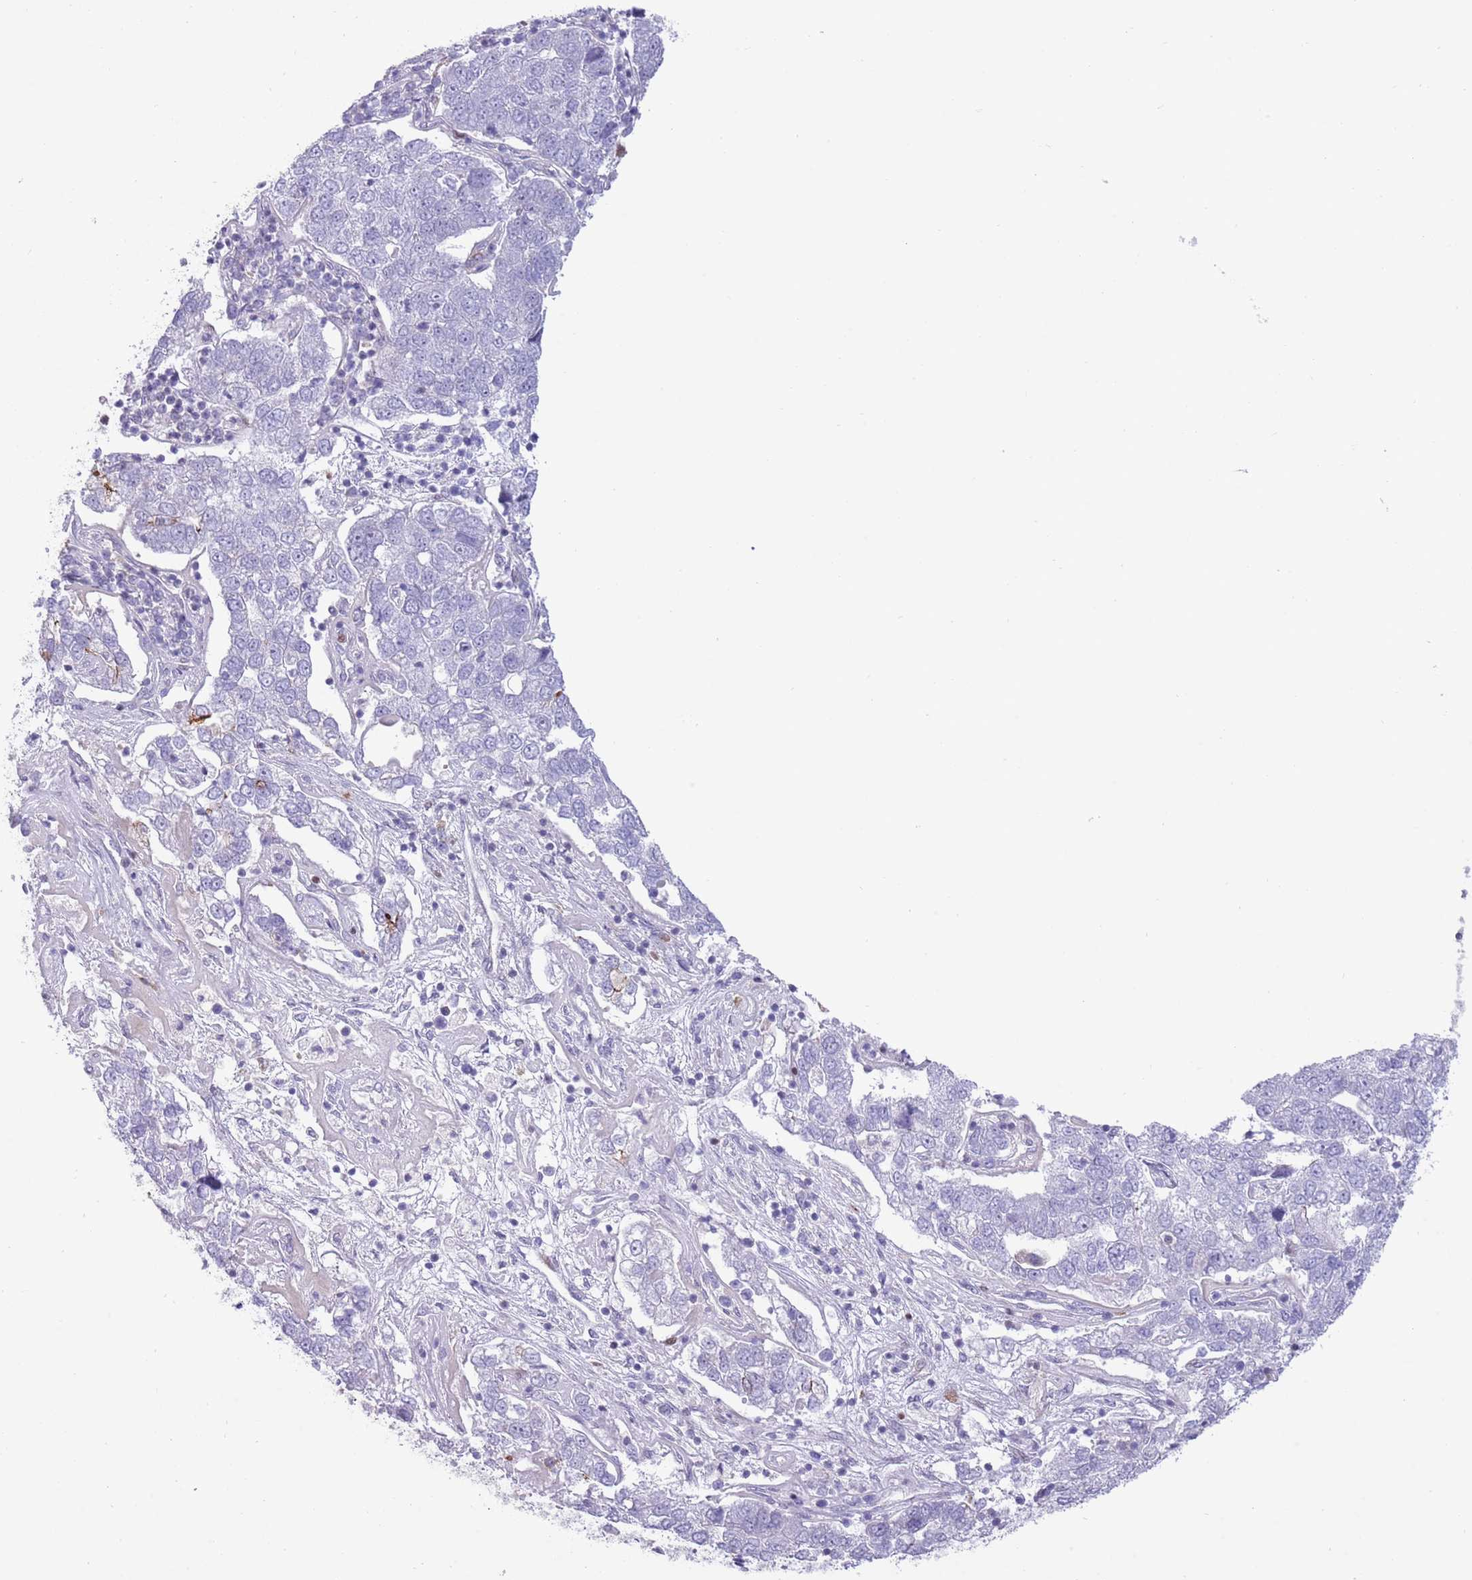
{"staining": {"intensity": "negative", "quantity": "none", "location": "none"}, "tissue": "pancreatic cancer", "cell_type": "Tumor cells", "image_type": "cancer", "snomed": [{"axis": "morphology", "description": "Adenocarcinoma, NOS"}, {"axis": "topography", "description": "Pancreas"}], "caption": "Pancreatic cancer (adenocarcinoma) was stained to show a protein in brown. There is no significant staining in tumor cells. Brightfield microscopy of IHC stained with DAB (brown) and hematoxylin (blue), captured at high magnification.", "gene": "ANO8", "patient": {"sex": "female", "age": 61}}